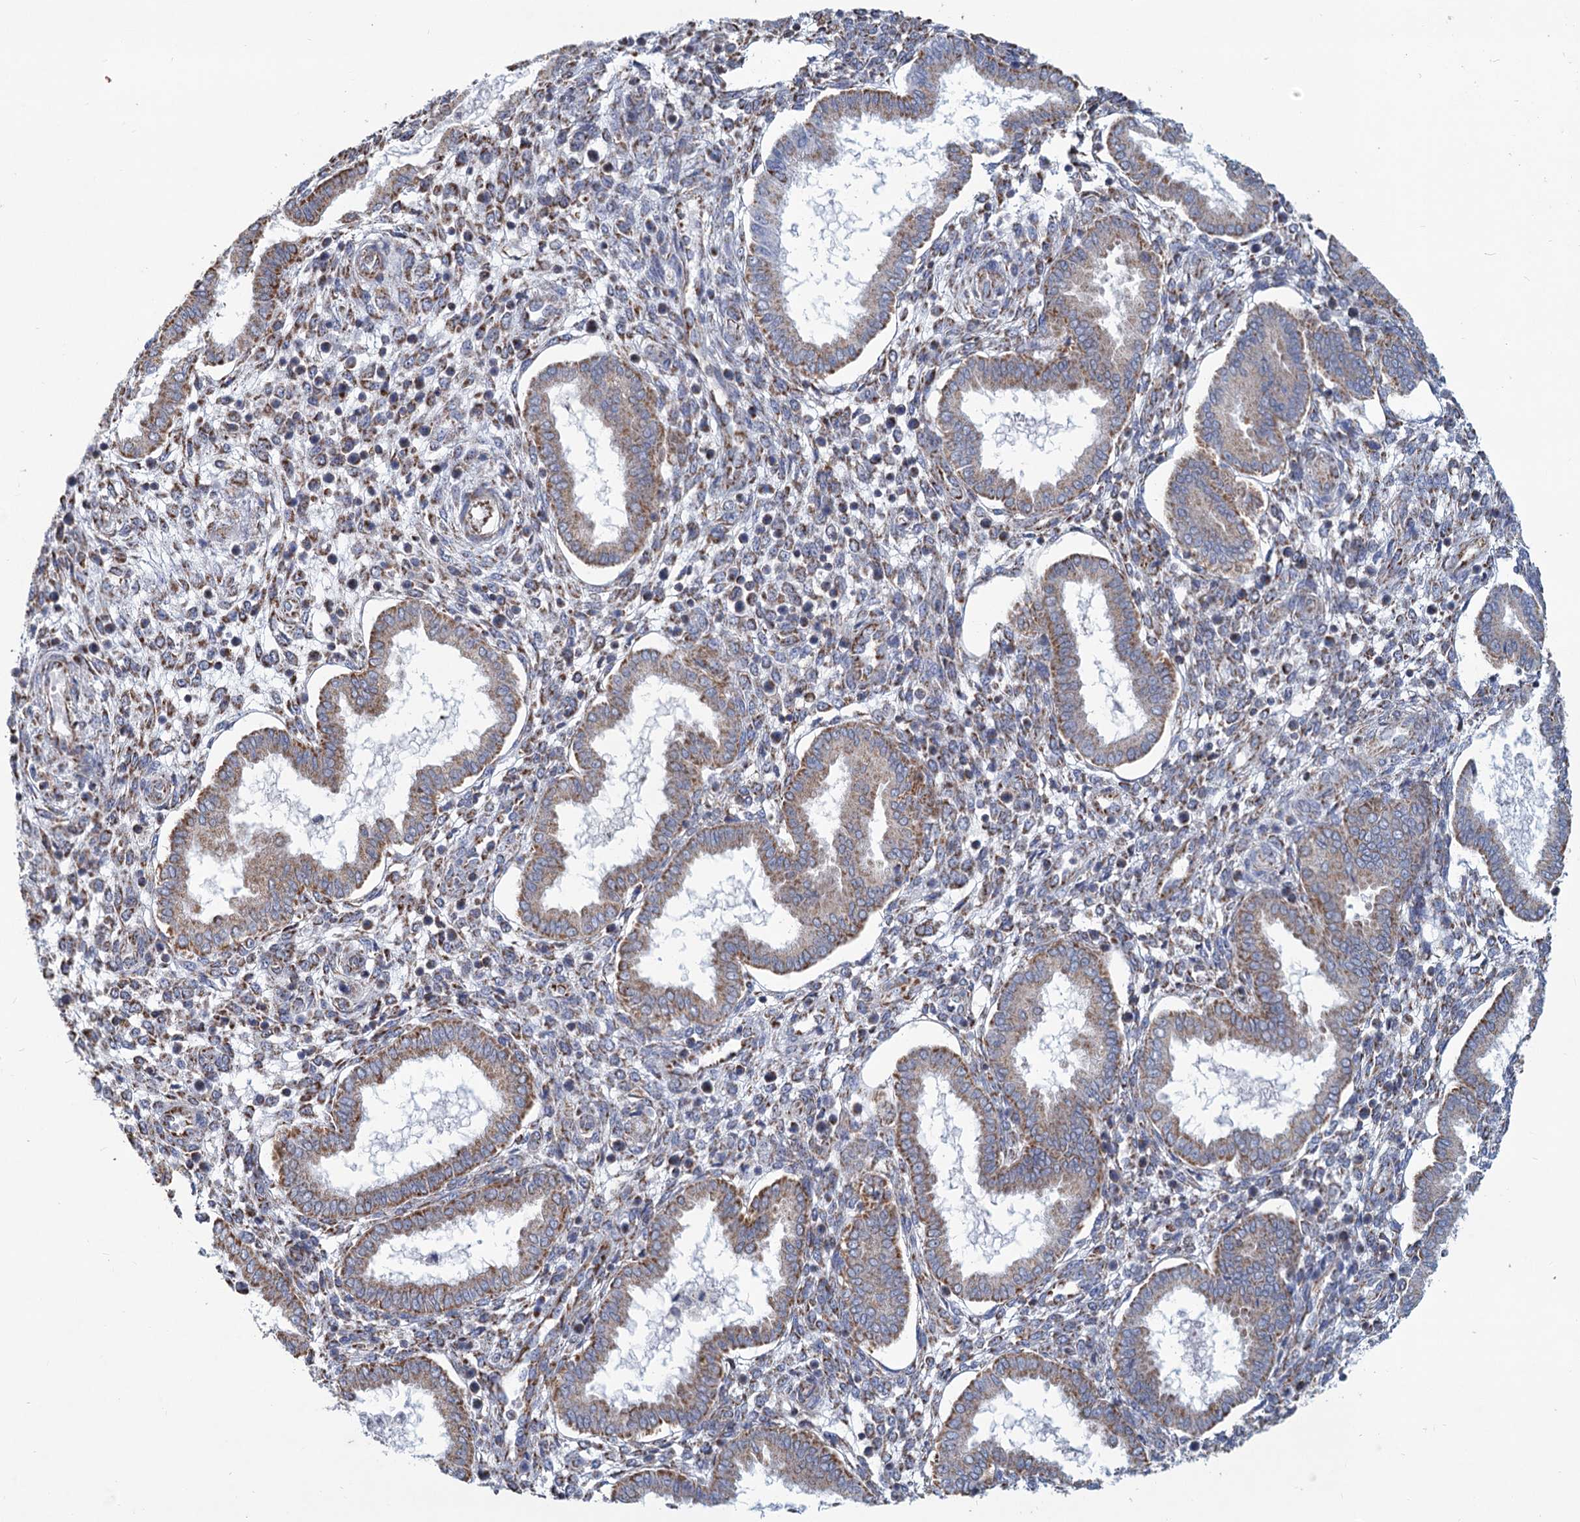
{"staining": {"intensity": "moderate", "quantity": "<25%", "location": "cytoplasmic/membranous"}, "tissue": "endometrium", "cell_type": "Cells in endometrial stroma", "image_type": "normal", "snomed": [{"axis": "morphology", "description": "Normal tissue, NOS"}, {"axis": "topography", "description": "Endometrium"}], "caption": "A brown stain highlights moderate cytoplasmic/membranous expression of a protein in cells in endometrial stroma of benign endometrium. (Brightfield microscopy of DAB IHC at high magnification).", "gene": "NDUFC2", "patient": {"sex": "female", "age": 24}}